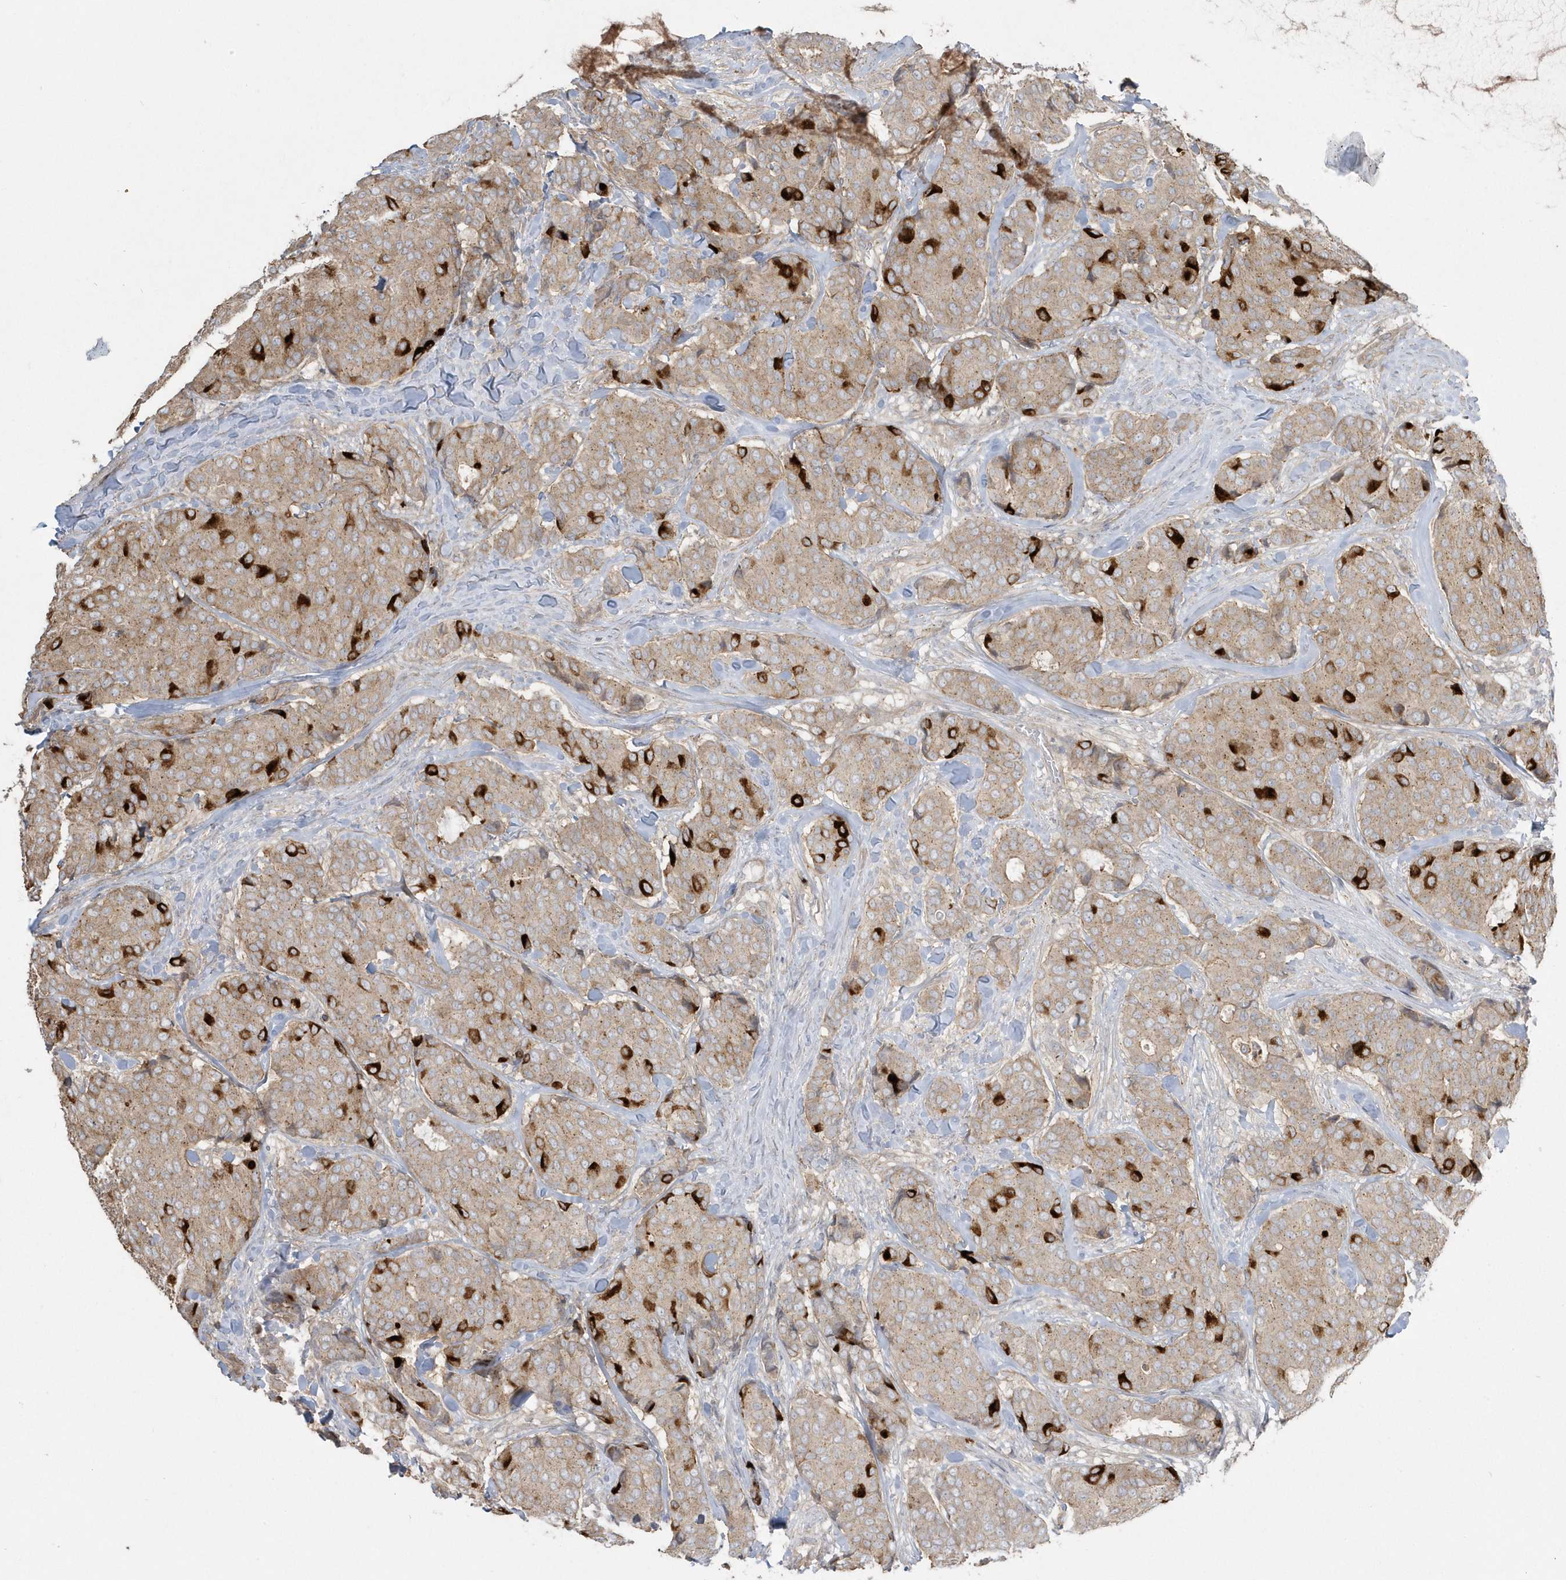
{"staining": {"intensity": "strong", "quantity": "<25%", "location": "cytoplasmic/membranous"}, "tissue": "breast cancer", "cell_type": "Tumor cells", "image_type": "cancer", "snomed": [{"axis": "morphology", "description": "Duct carcinoma"}, {"axis": "topography", "description": "Breast"}], "caption": "Infiltrating ductal carcinoma (breast) stained for a protein (brown) reveals strong cytoplasmic/membranous positive positivity in approximately <25% of tumor cells.", "gene": "ARMC8", "patient": {"sex": "female", "age": 75}}